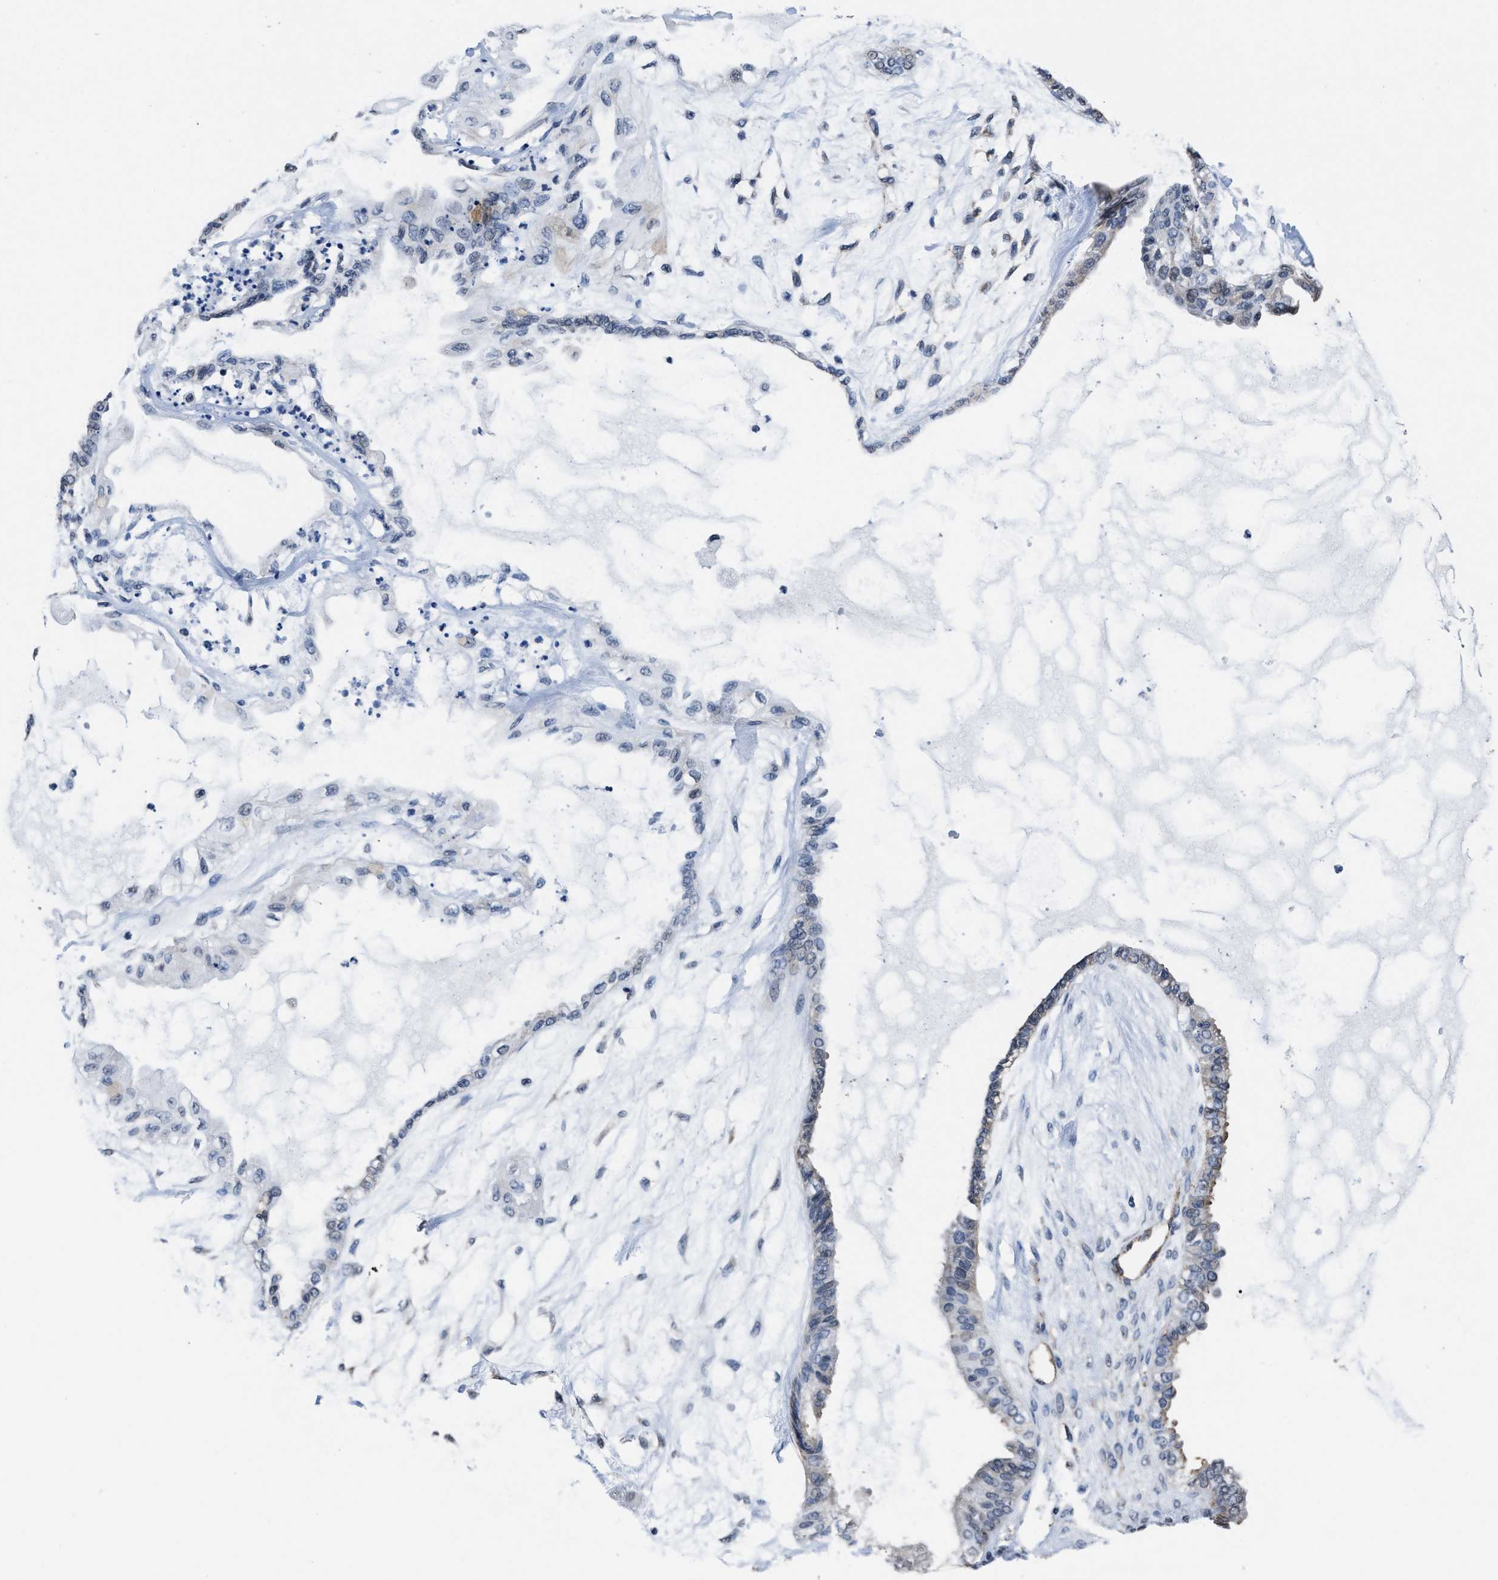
{"staining": {"intensity": "weak", "quantity": "25%-75%", "location": "cytoplasmic/membranous"}, "tissue": "ovarian cancer", "cell_type": "Tumor cells", "image_type": "cancer", "snomed": [{"axis": "morphology", "description": "Carcinoma, NOS"}, {"axis": "morphology", "description": "Carcinoma, endometroid"}, {"axis": "topography", "description": "Ovary"}], "caption": "A low amount of weak cytoplasmic/membranous staining is appreciated in about 25%-75% of tumor cells in ovarian endometroid carcinoma tissue.", "gene": "MARCKSL1", "patient": {"sex": "female", "age": 50}}